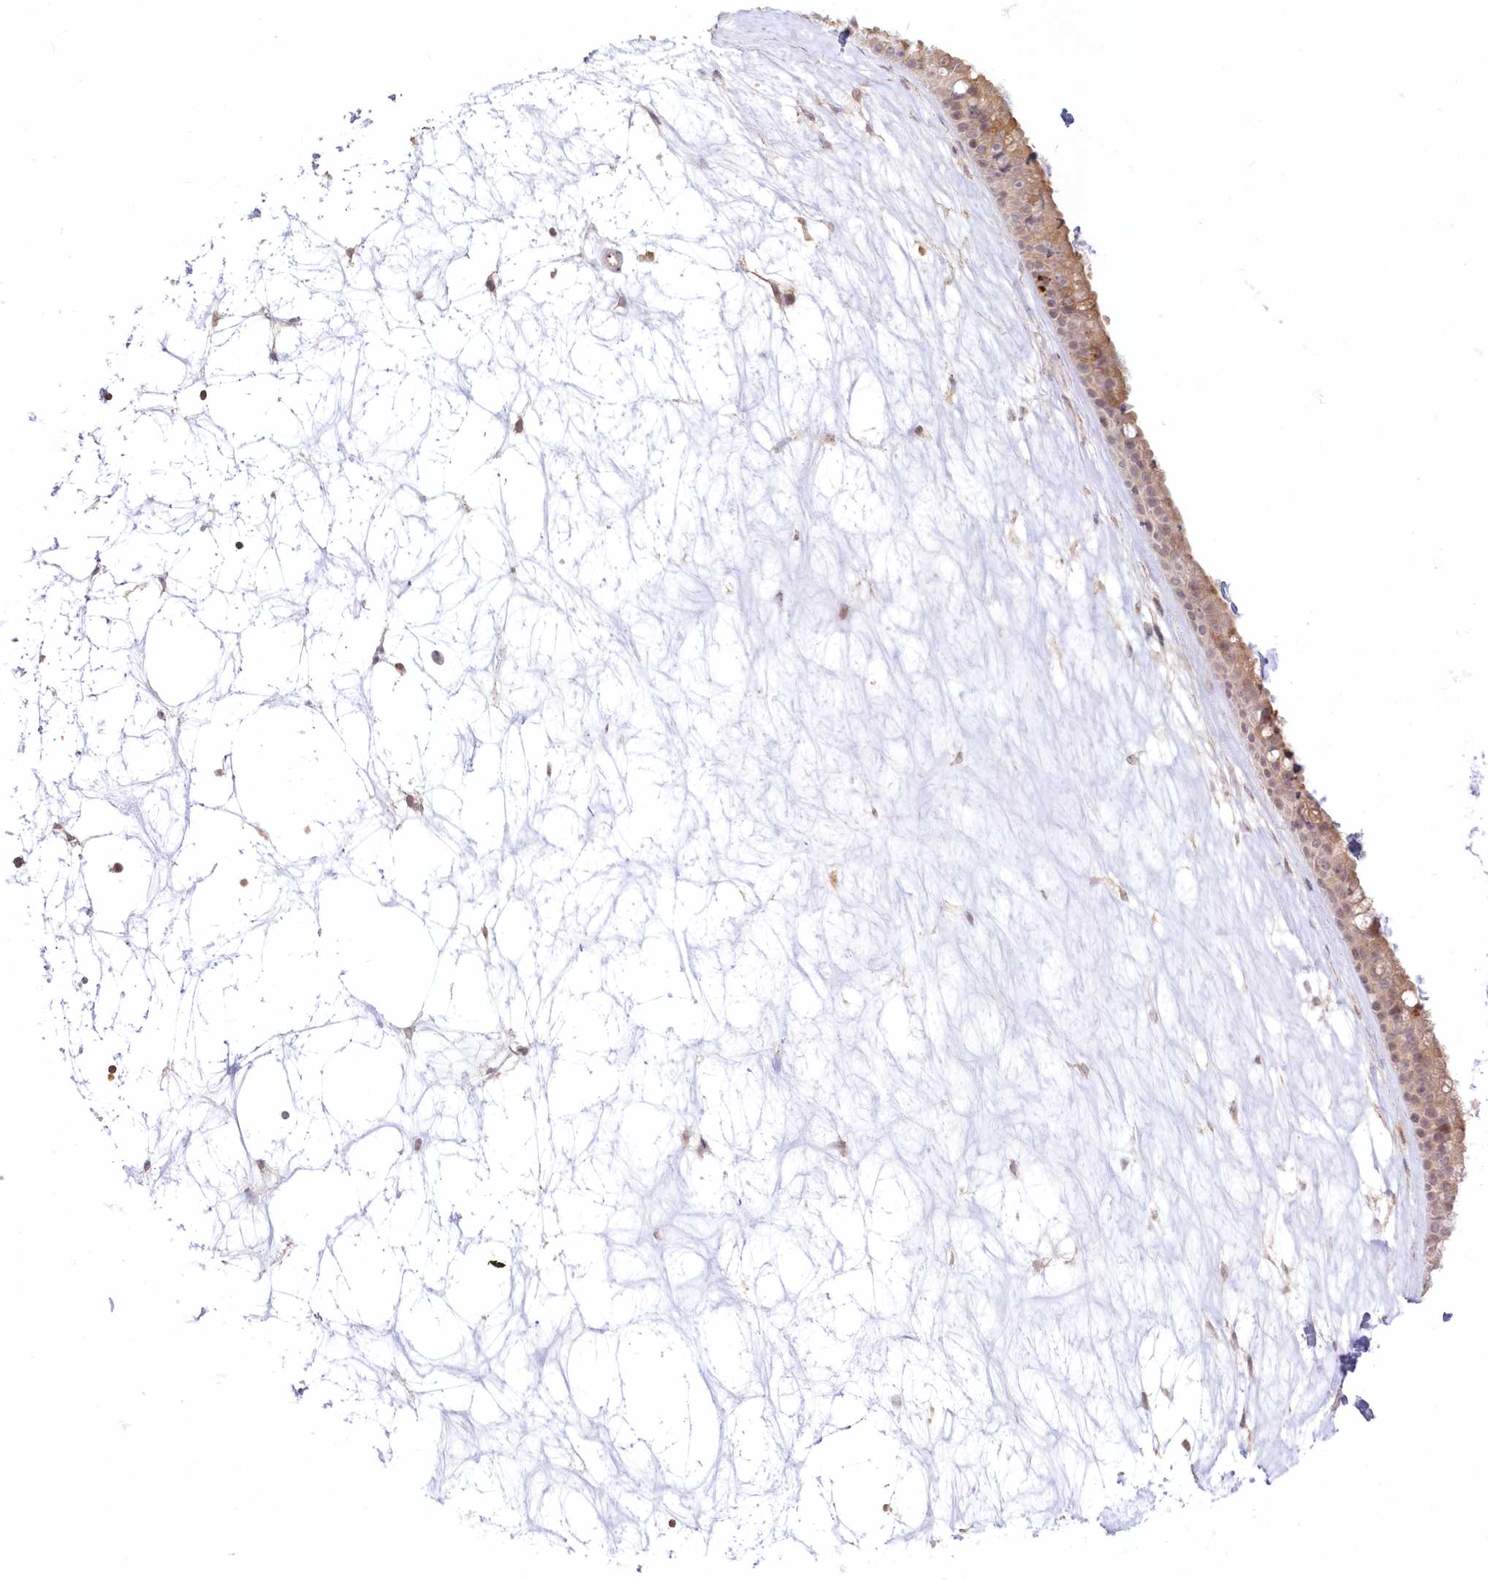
{"staining": {"intensity": "moderate", "quantity": ">75%", "location": "cytoplasmic/membranous"}, "tissue": "nasopharynx", "cell_type": "Respiratory epithelial cells", "image_type": "normal", "snomed": [{"axis": "morphology", "description": "Normal tissue, NOS"}, {"axis": "topography", "description": "Nasopharynx"}], "caption": "A medium amount of moderate cytoplasmic/membranous positivity is identified in about >75% of respiratory epithelial cells in benign nasopharynx.", "gene": "MTMR3", "patient": {"sex": "male", "age": 64}}